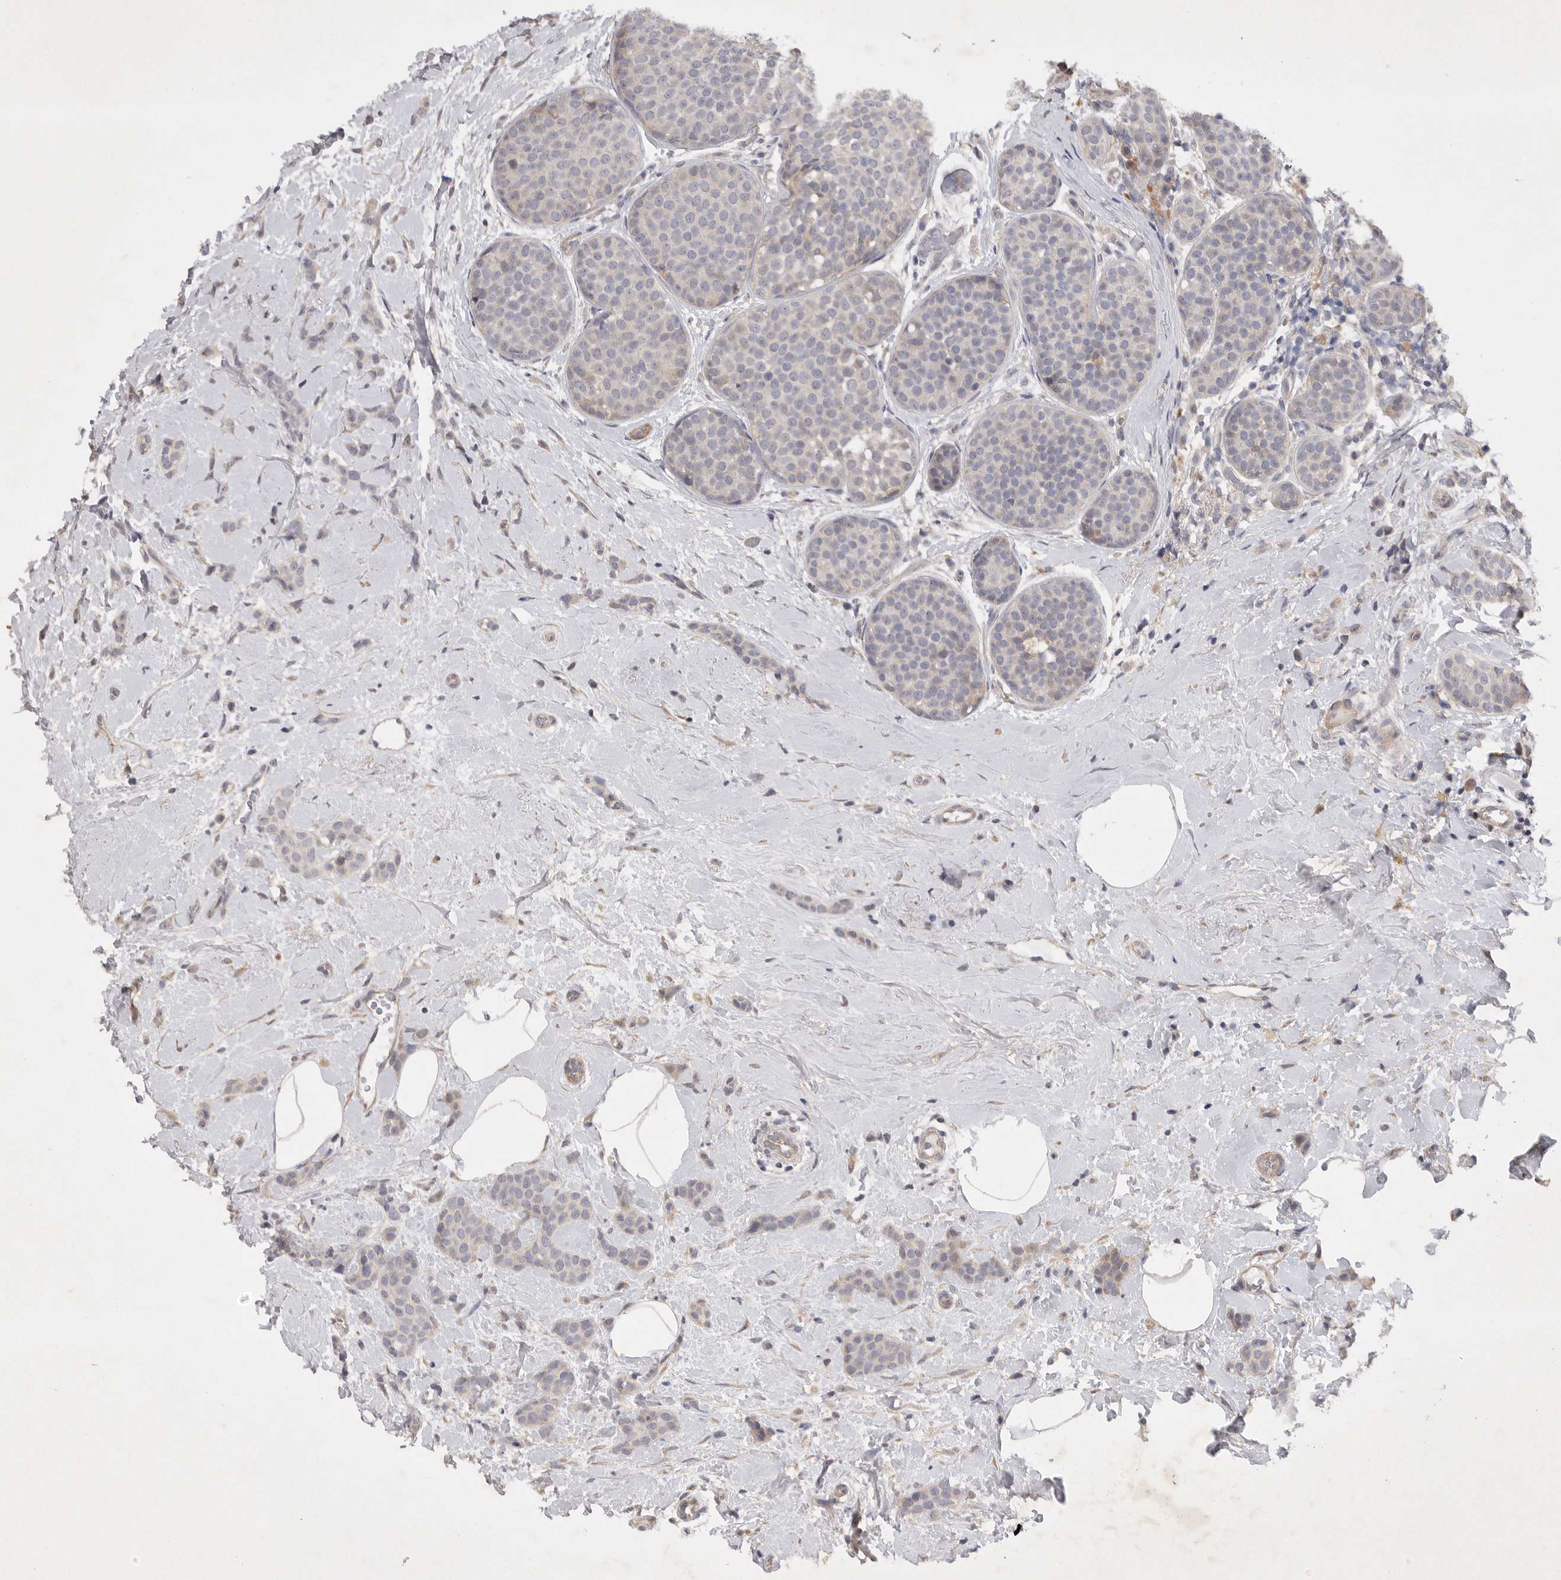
{"staining": {"intensity": "weak", "quantity": "<25%", "location": "cytoplasmic/membranous"}, "tissue": "breast cancer", "cell_type": "Tumor cells", "image_type": "cancer", "snomed": [{"axis": "morphology", "description": "Lobular carcinoma, in situ"}, {"axis": "morphology", "description": "Lobular carcinoma"}, {"axis": "topography", "description": "Breast"}], "caption": "This micrograph is of breast cancer stained with immunohistochemistry (IHC) to label a protein in brown with the nuclei are counter-stained blue. There is no positivity in tumor cells.", "gene": "EDEM3", "patient": {"sex": "female", "age": 41}}